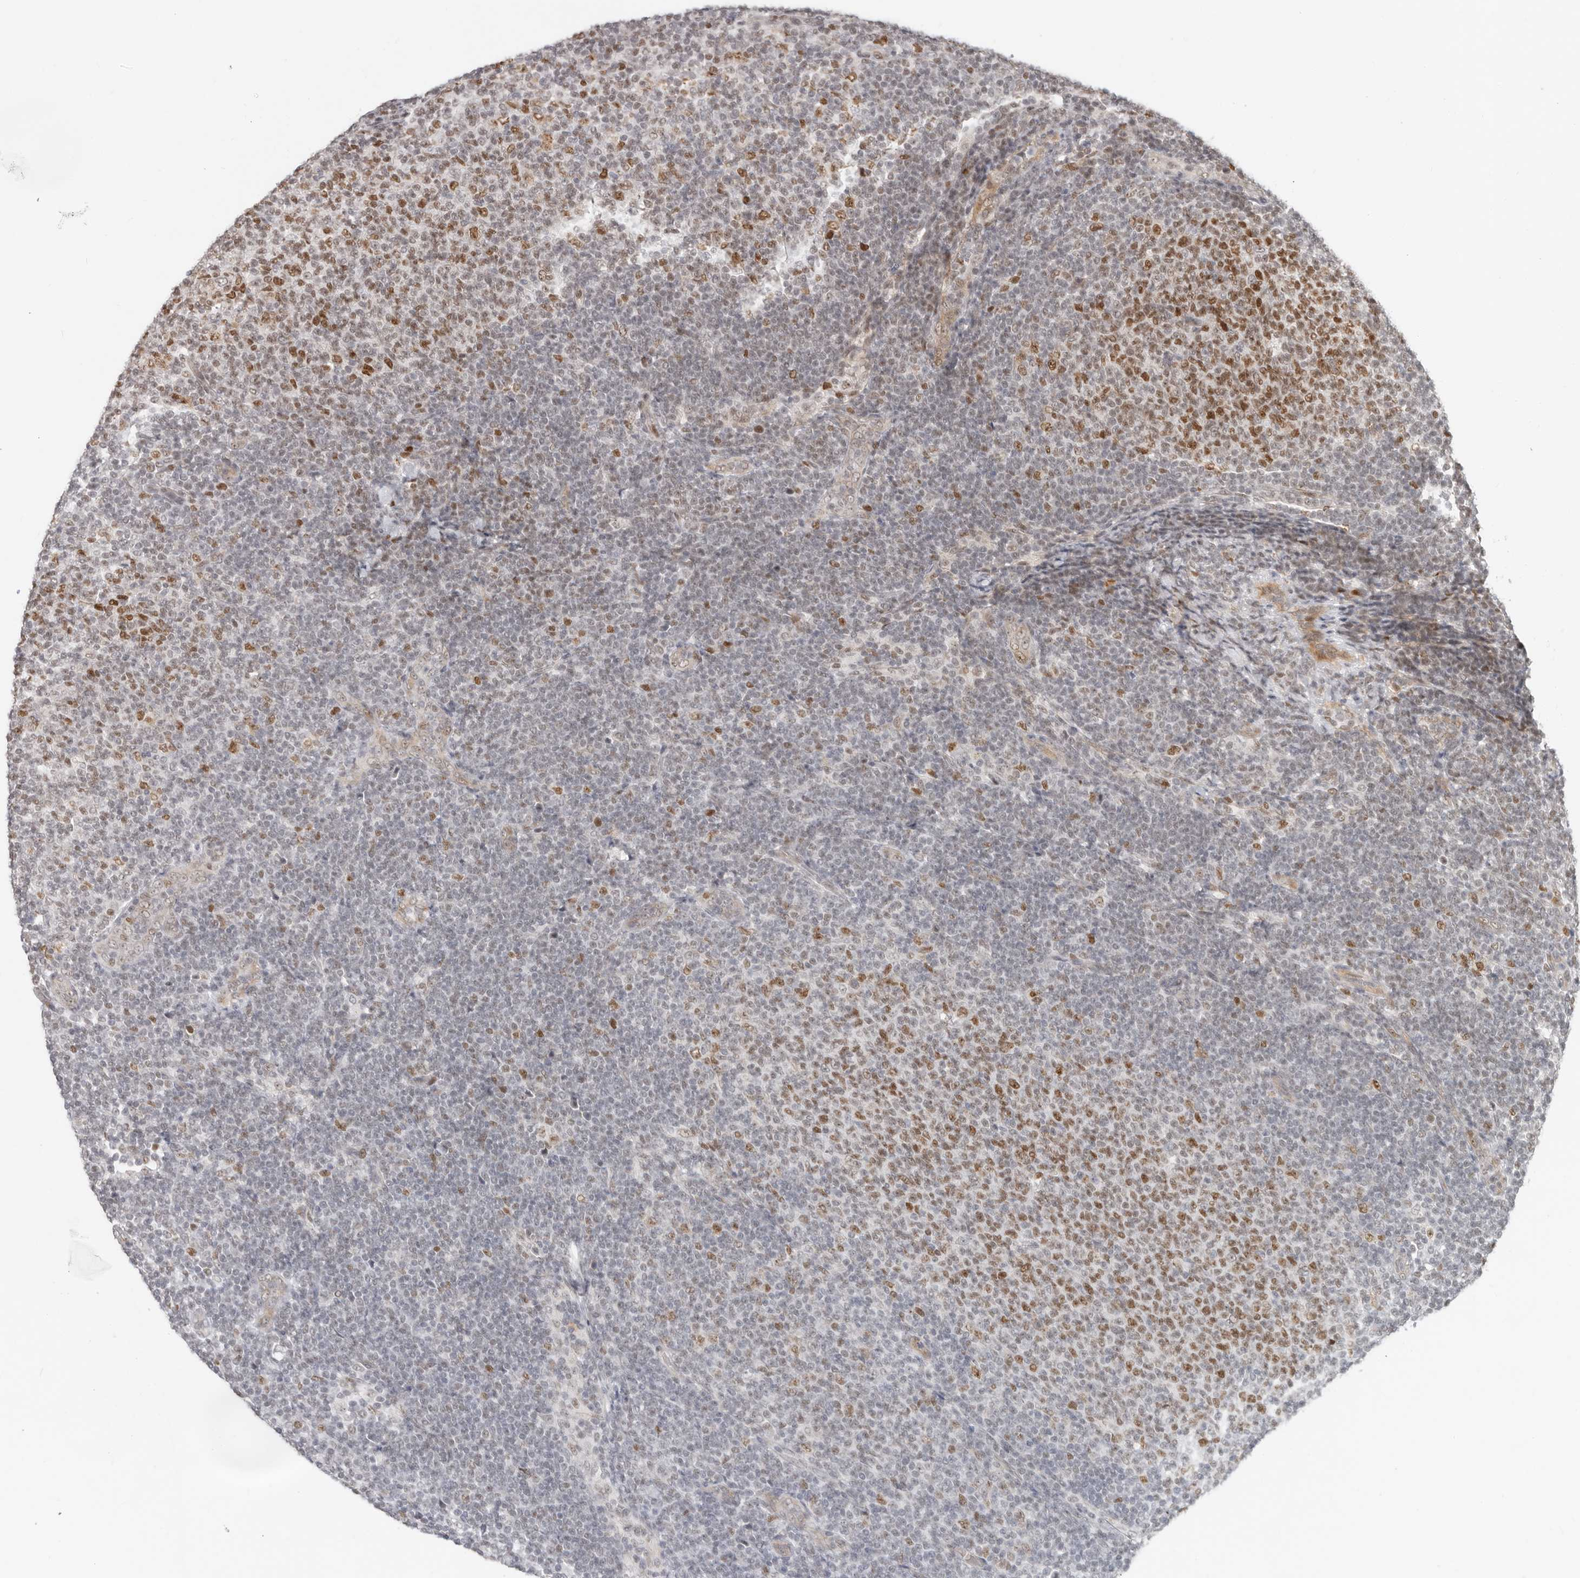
{"staining": {"intensity": "moderate", "quantity": "25%-75%", "location": "nuclear"}, "tissue": "lymphoma", "cell_type": "Tumor cells", "image_type": "cancer", "snomed": [{"axis": "morphology", "description": "Malignant lymphoma, non-Hodgkin's type, Low grade"}, {"axis": "topography", "description": "Lymph node"}], "caption": "Lymphoma stained with immunohistochemistry demonstrates moderate nuclear positivity in approximately 25%-75% of tumor cells.", "gene": "RFC2", "patient": {"sex": "male", "age": 66}}